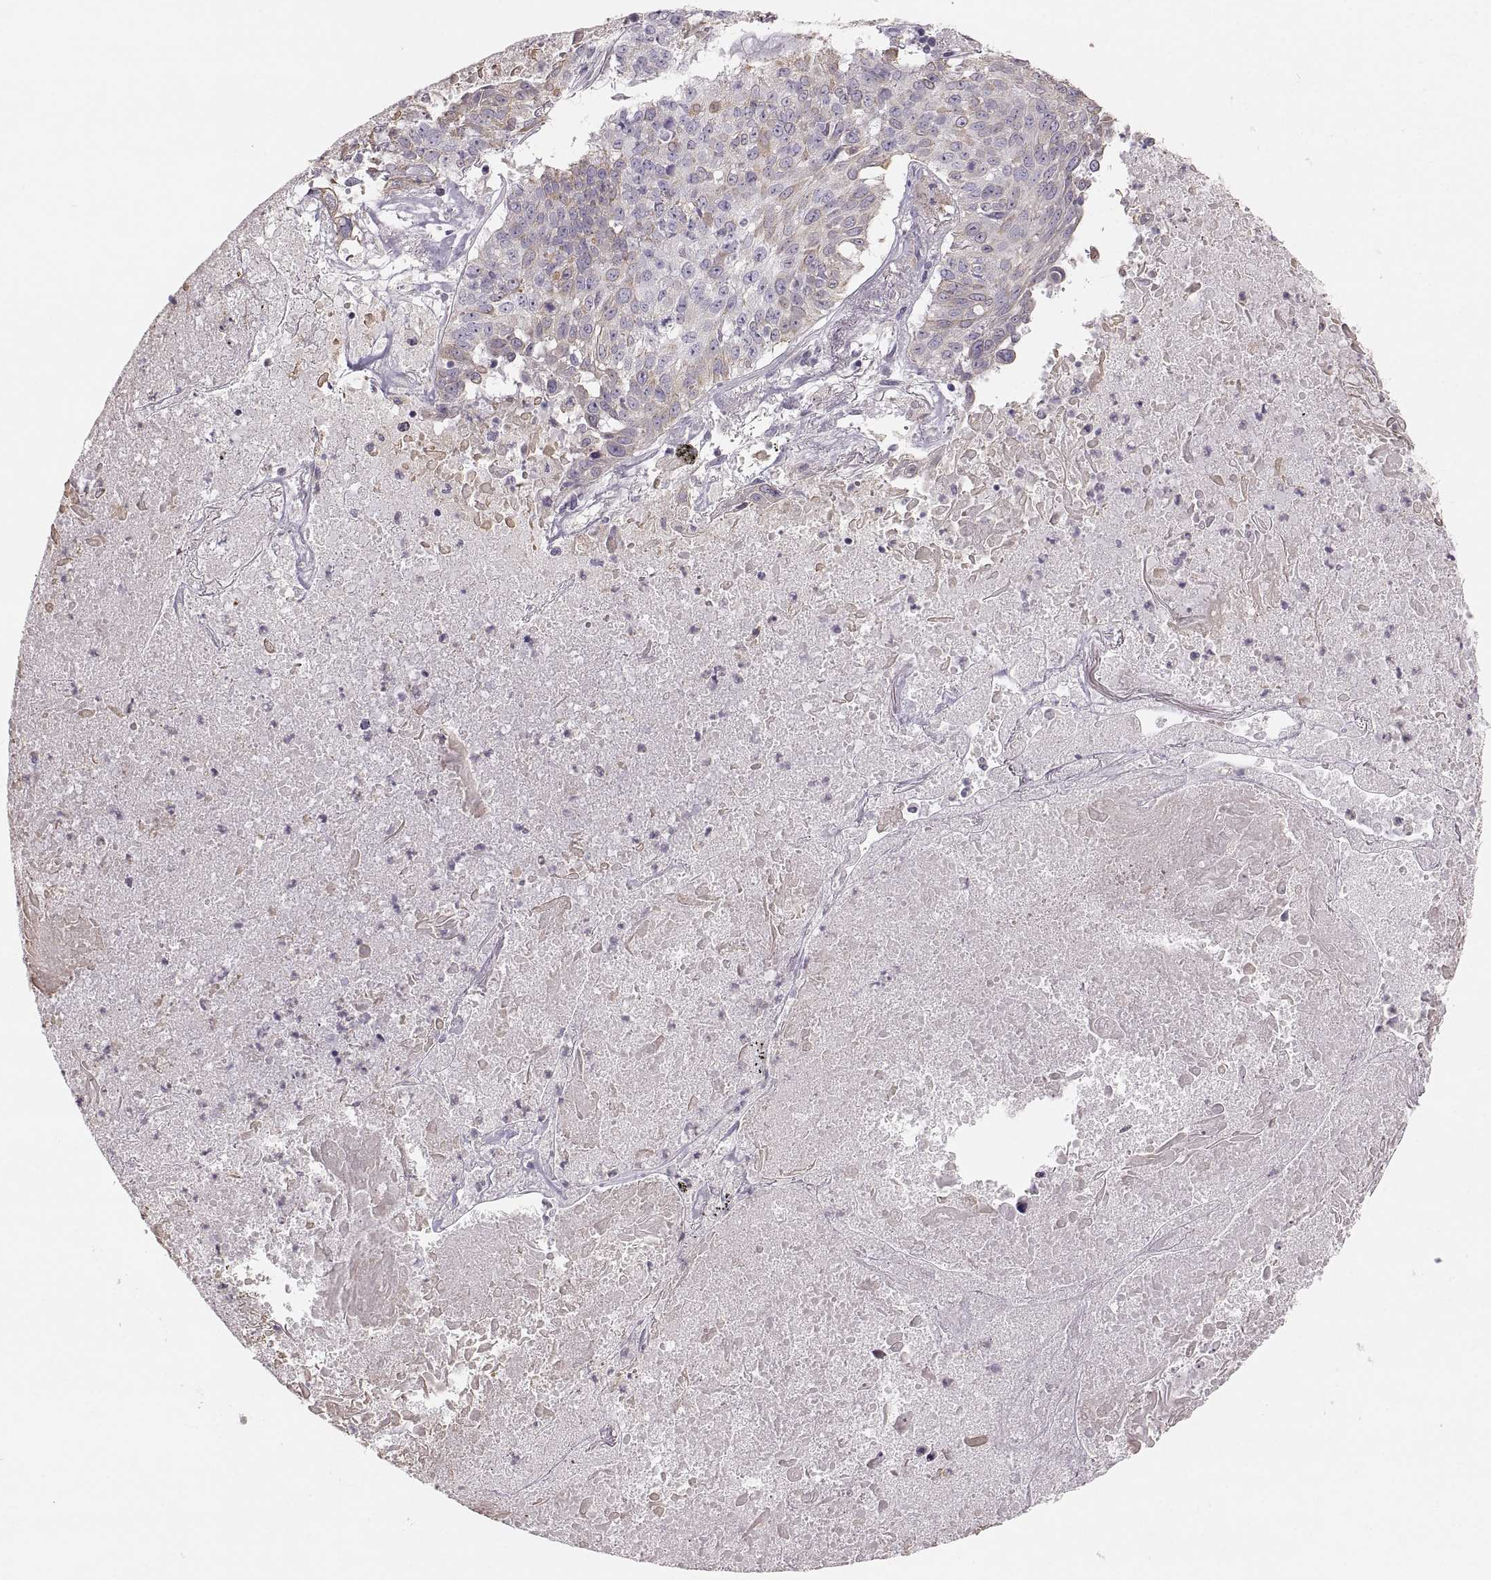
{"staining": {"intensity": "weak", "quantity": "<25%", "location": "cytoplasmic/membranous"}, "tissue": "lung cancer", "cell_type": "Tumor cells", "image_type": "cancer", "snomed": [{"axis": "morphology", "description": "Squamous cell carcinoma, NOS"}, {"axis": "topography", "description": "Lung"}], "caption": "This is an immunohistochemistry image of lung squamous cell carcinoma. There is no expression in tumor cells.", "gene": "RUNDC3A", "patient": {"sex": "male", "age": 64}}